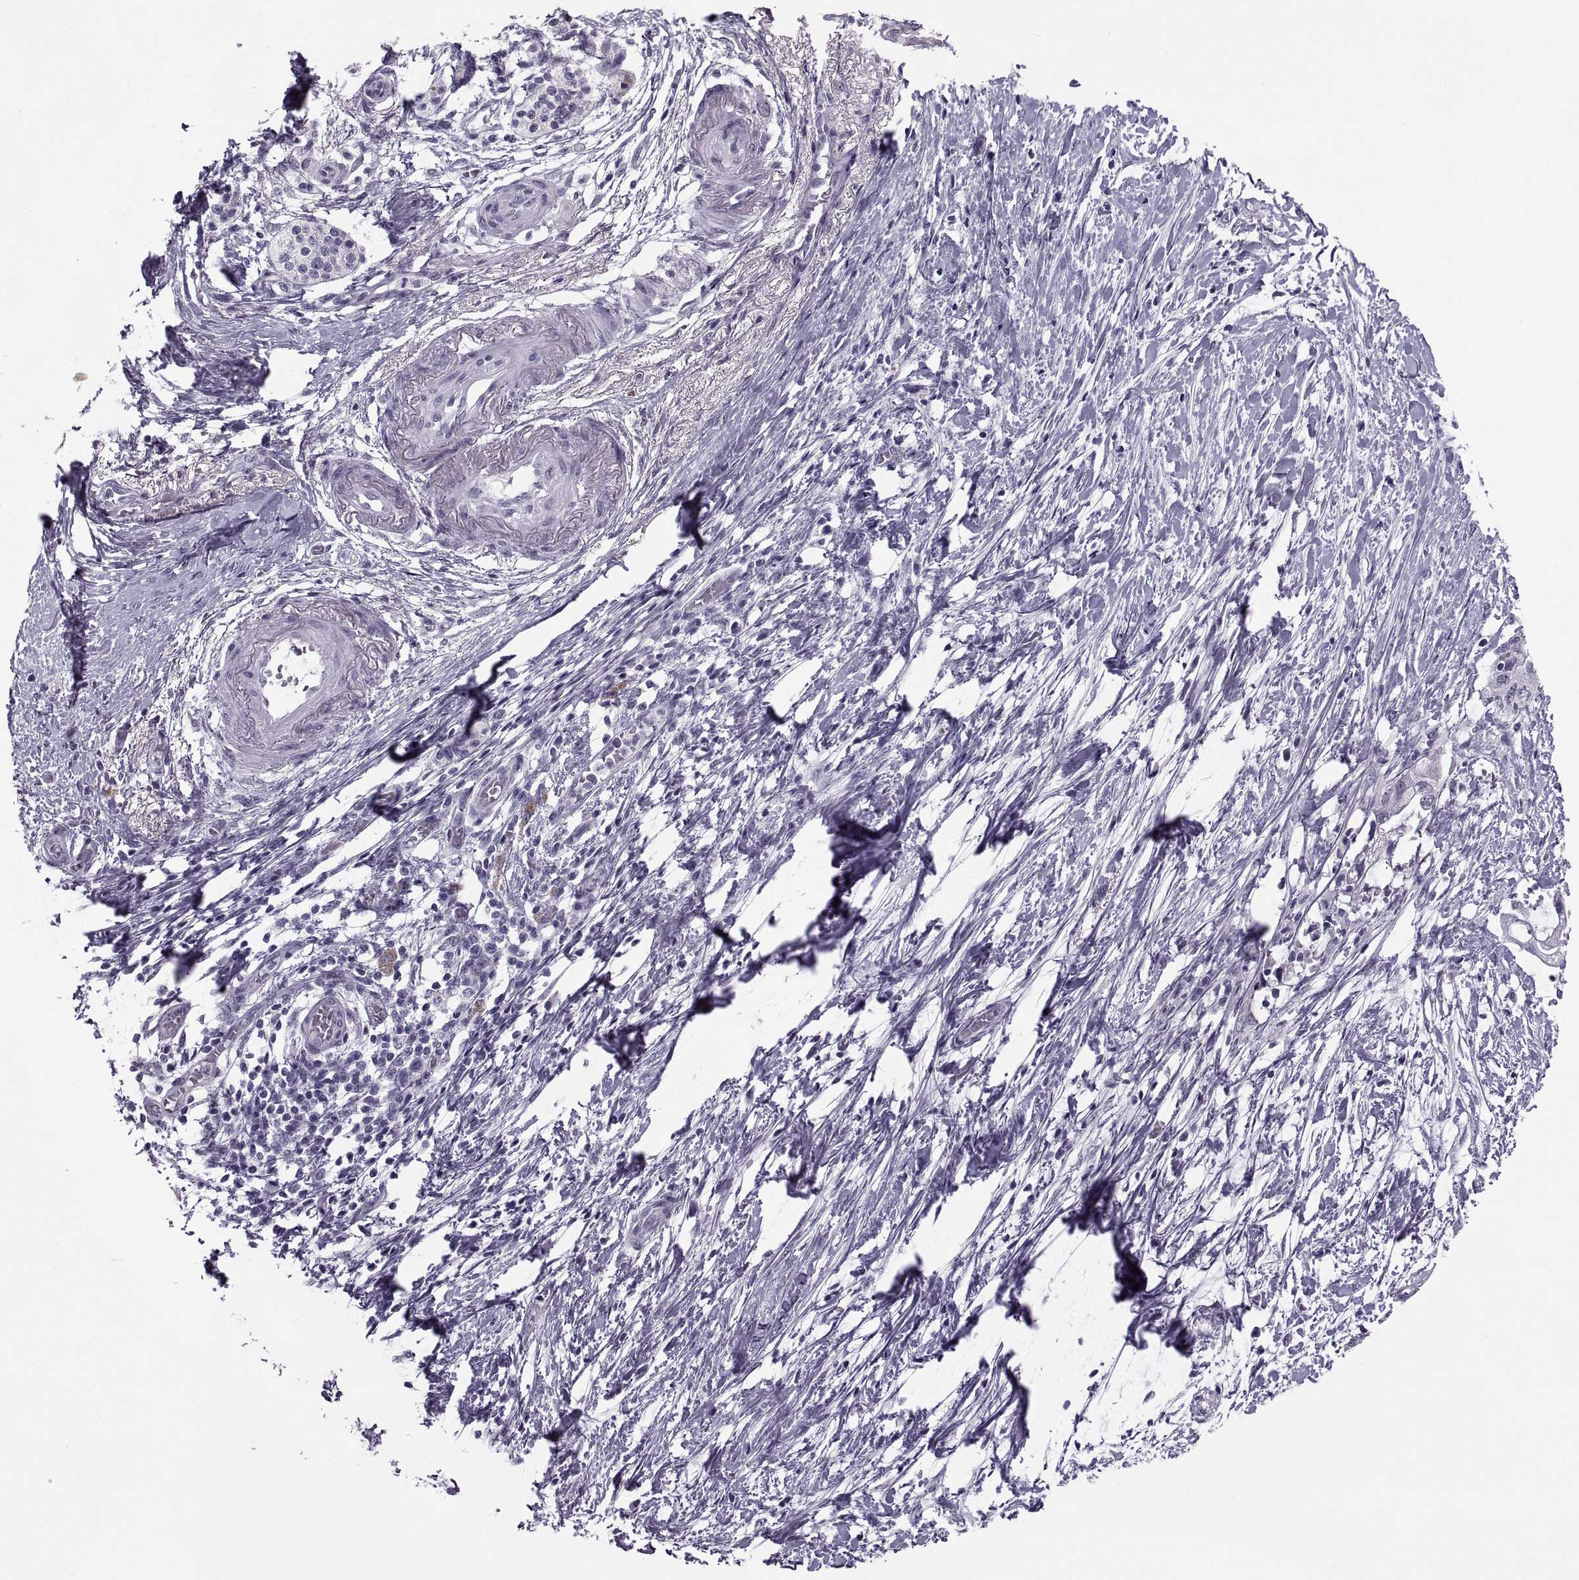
{"staining": {"intensity": "weak", "quantity": "<25%", "location": "cytoplasmic/membranous"}, "tissue": "pancreatic cancer", "cell_type": "Tumor cells", "image_type": "cancer", "snomed": [{"axis": "morphology", "description": "Adenocarcinoma, NOS"}, {"axis": "topography", "description": "Pancreas"}], "caption": "The immunohistochemistry (IHC) micrograph has no significant staining in tumor cells of pancreatic cancer (adenocarcinoma) tissue.", "gene": "TBC1D3G", "patient": {"sex": "female", "age": 72}}